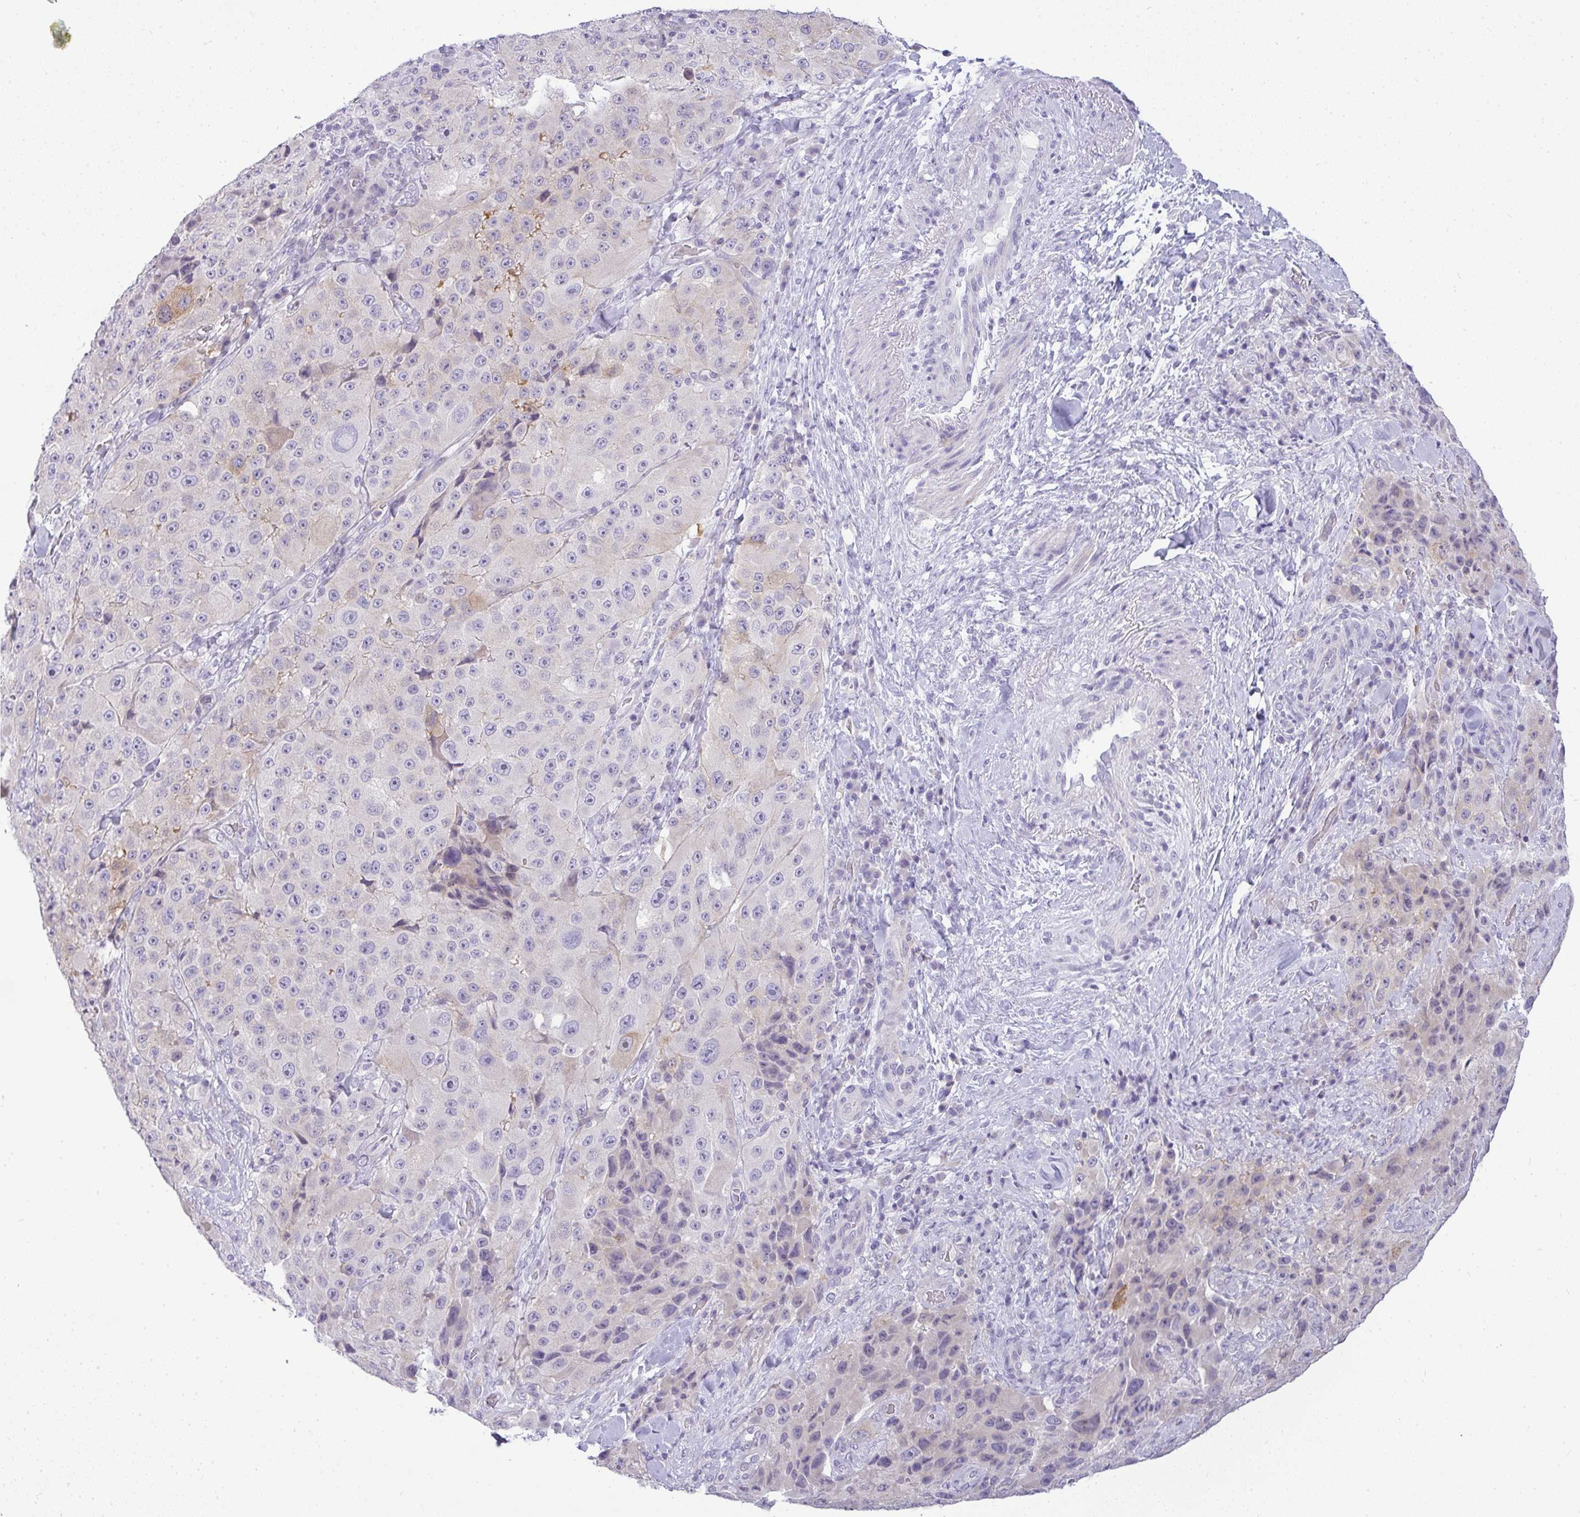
{"staining": {"intensity": "negative", "quantity": "none", "location": "none"}, "tissue": "melanoma", "cell_type": "Tumor cells", "image_type": "cancer", "snomed": [{"axis": "morphology", "description": "Malignant melanoma, Metastatic site"}, {"axis": "topography", "description": "Lymph node"}], "caption": "Photomicrograph shows no protein expression in tumor cells of melanoma tissue.", "gene": "LIPE", "patient": {"sex": "male", "age": 62}}